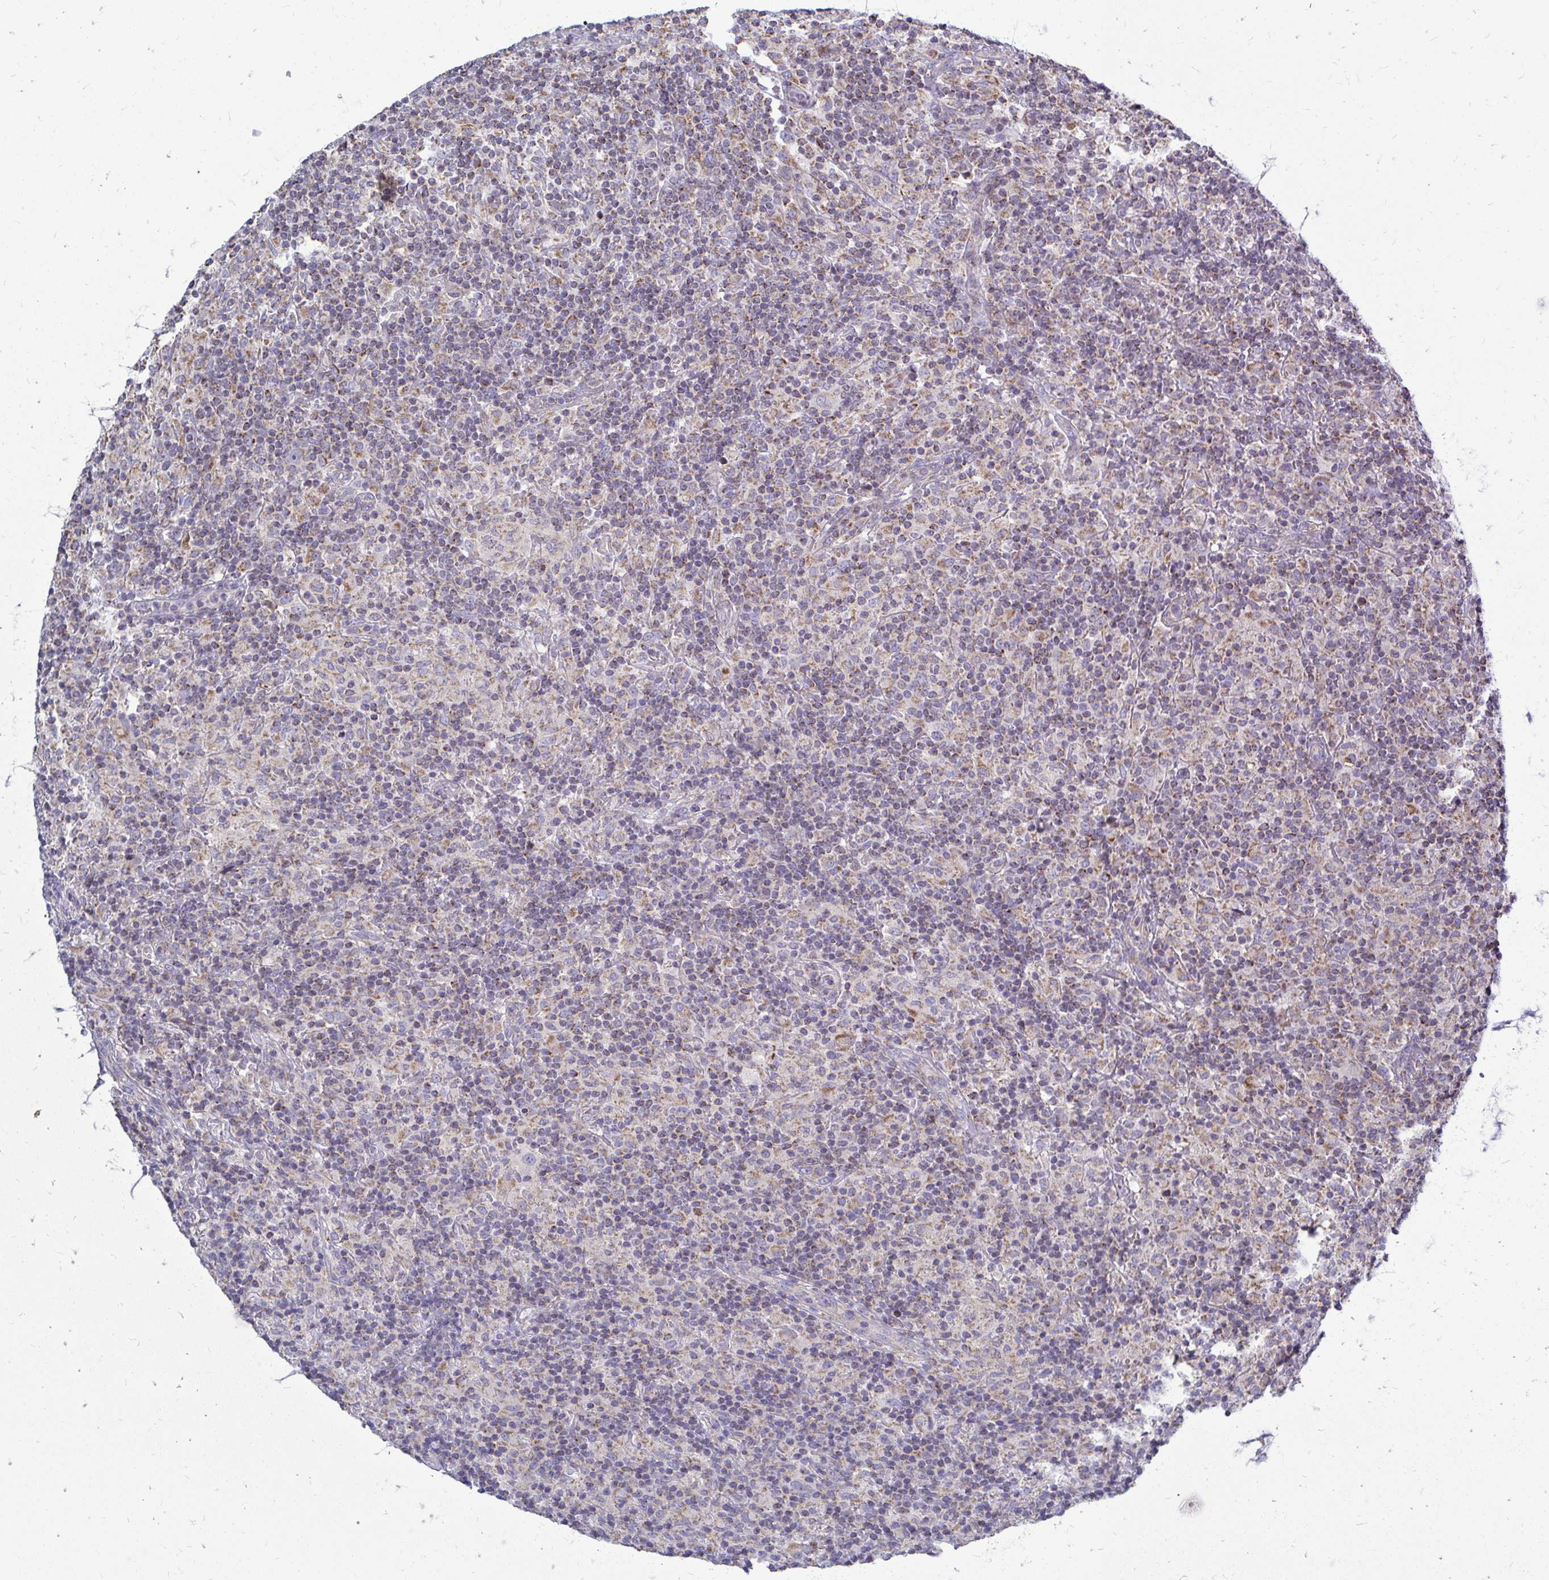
{"staining": {"intensity": "negative", "quantity": "none", "location": "none"}, "tissue": "lymphoma", "cell_type": "Tumor cells", "image_type": "cancer", "snomed": [{"axis": "morphology", "description": "Hodgkin's disease, NOS"}, {"axis": "topography", "description": "Lymph node"}], "caption": "High magnification brightfield microscopy of lymphoma stained with DAB (3,3'-diaminobenzidine) (brown) and counterstained with hematoxylin (blue): tumor cells show no significant staining.", "gene": "OR10R2", "patient": {"sex": "male", "age": 70}}